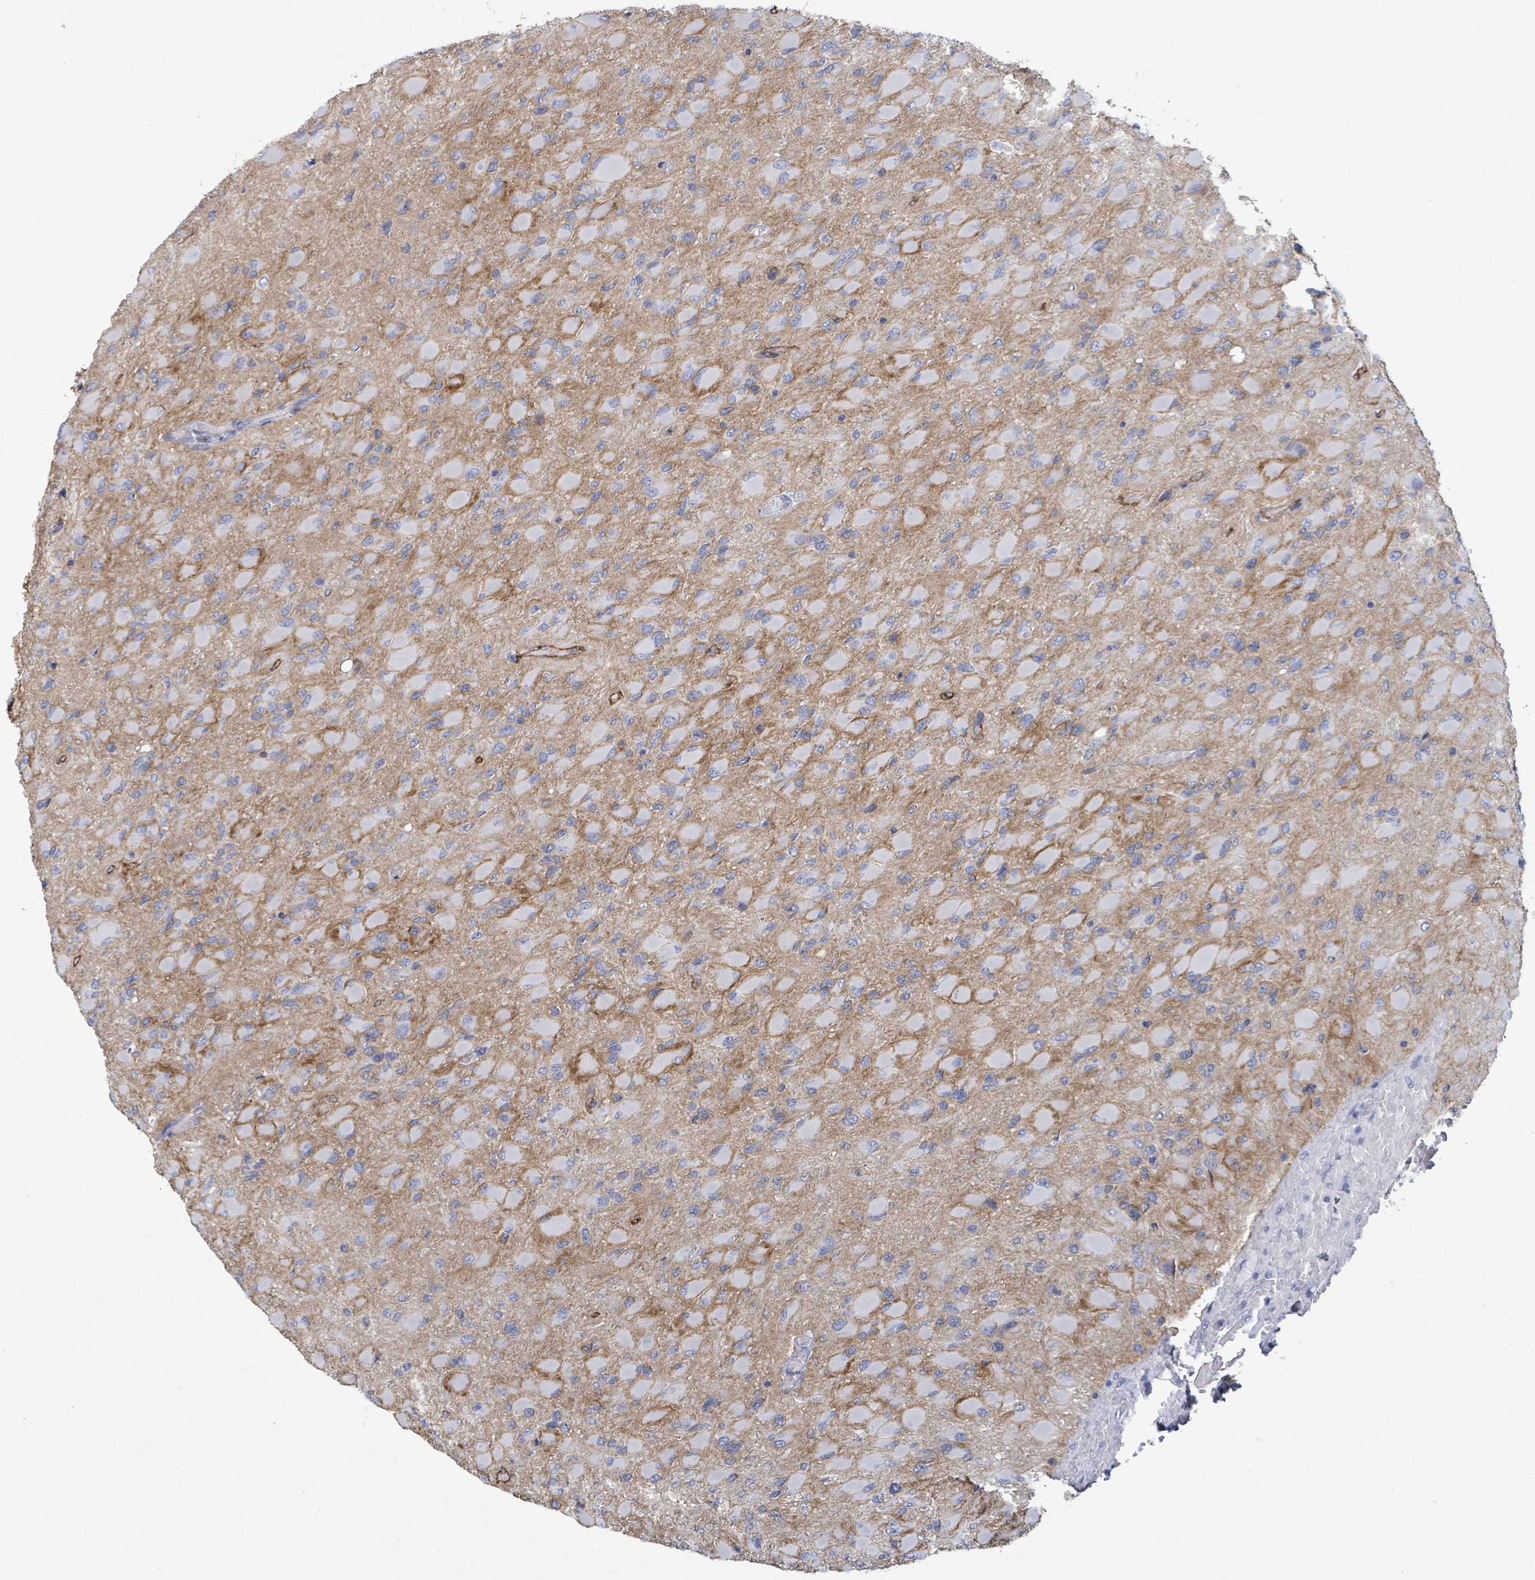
{"staining": {"intensity": "negative", "quantity": "none", "location": "none"}, "tissue": "glioma", "cell_type": "Tumor cells", "image_type": "cancer", "snomed": [{"axis": "morphology", "description": "Glioma, malignant, High grade"}, {"axis": "topography", "description": "Cerebral cortex"}], "caption": "Tumor cells are negative for protein expression in human high-grade glioma (malignant).", "gene": "BSG", "patient": {"sex": "female", "age": 36}}